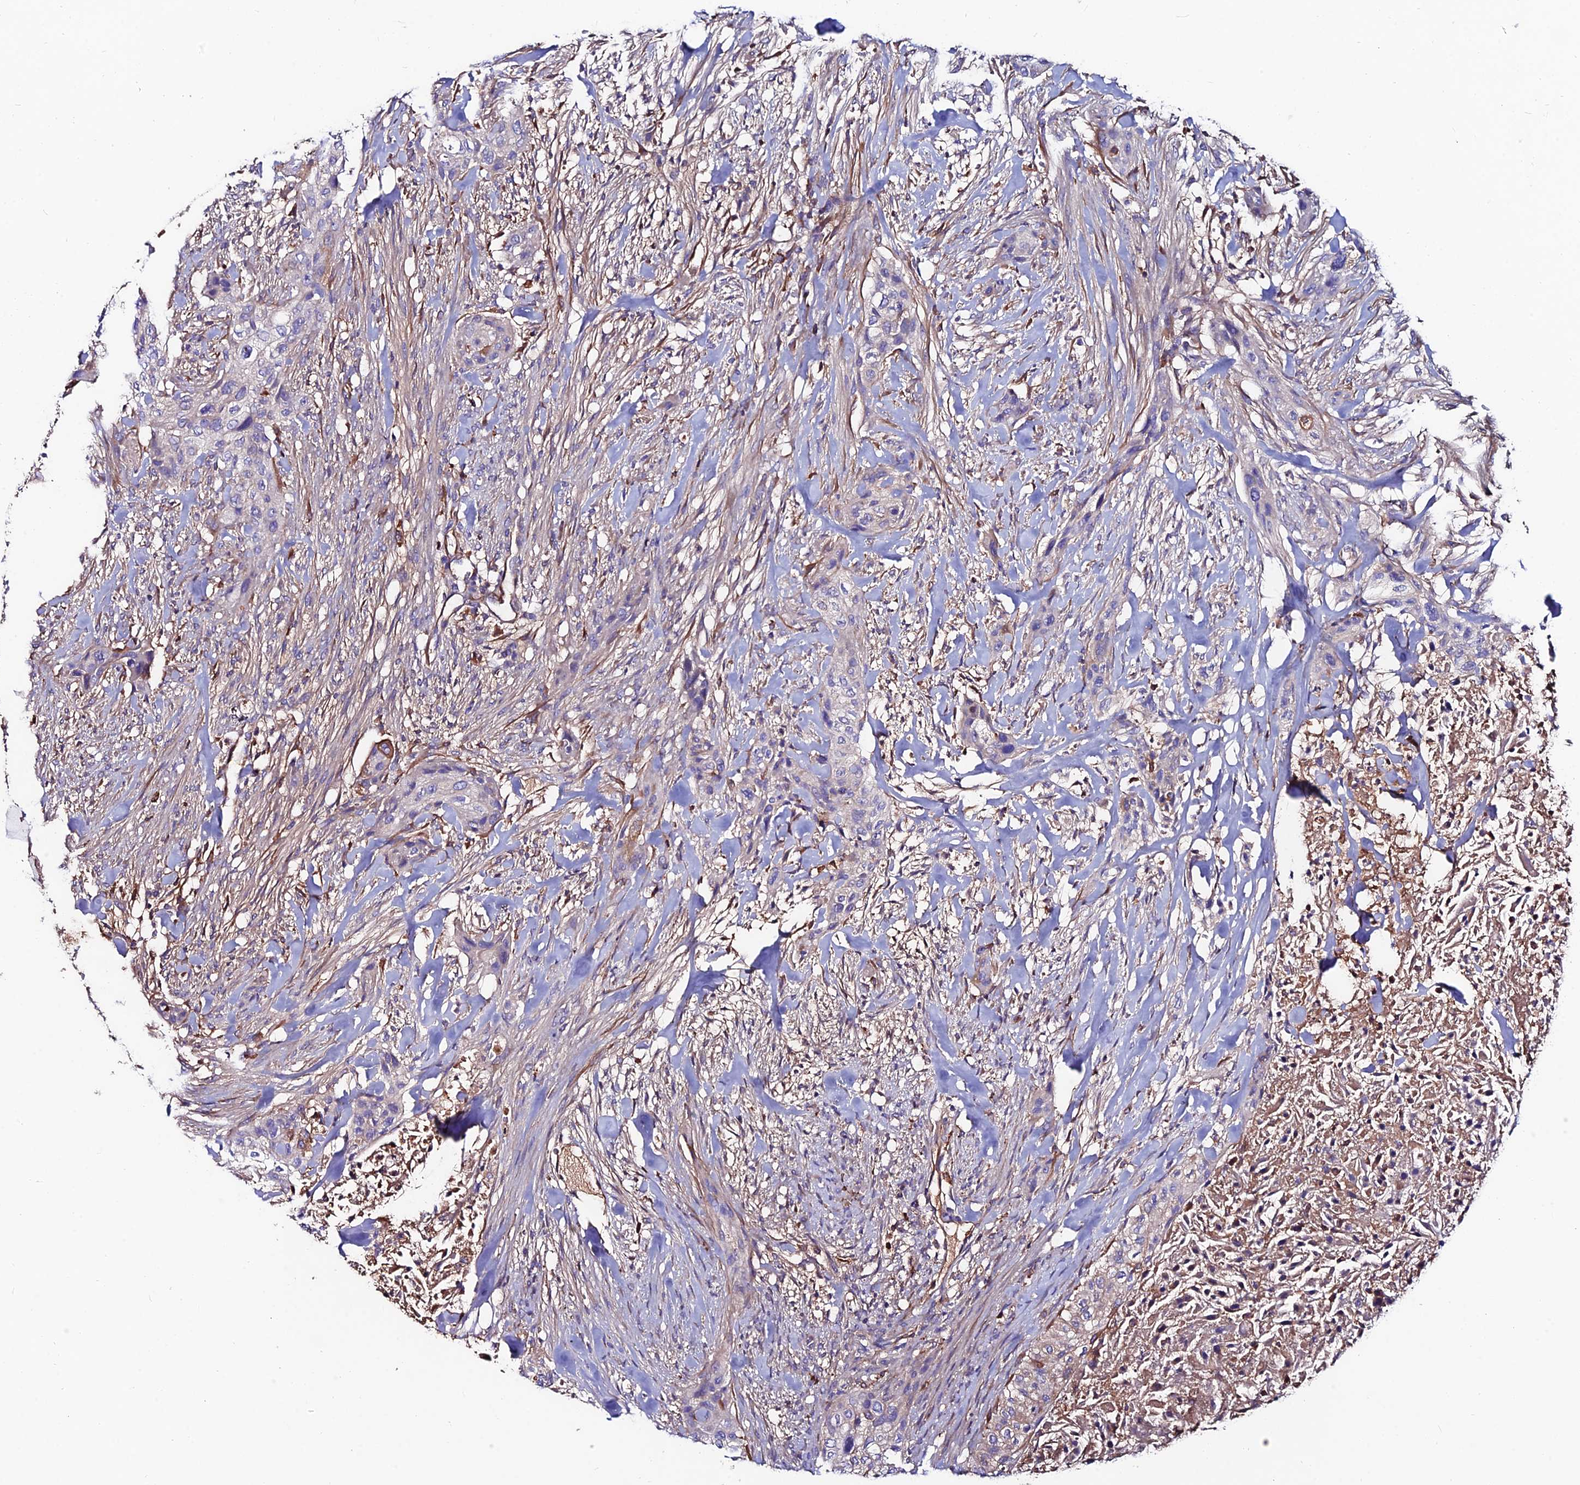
{"staining": {"intensity": "negative", "quantity": "none", "location": "none"}, "tissue": "urothelial cancer", "cell_type": "Tumor cells", "image_type": "cancer", "snomed": [{"axis": "morphology", "description": "Urothelial carcinoma, High grade"}, {"axis": "topography", "description": "Urinary bladder"}], "caption": "Photomicrograph shows no significant protein expression in tumor cells of urothelial carcinoma (high-grade).", "gene": "SLC25A16", "patient": {"sex": "male", "age": 35}}